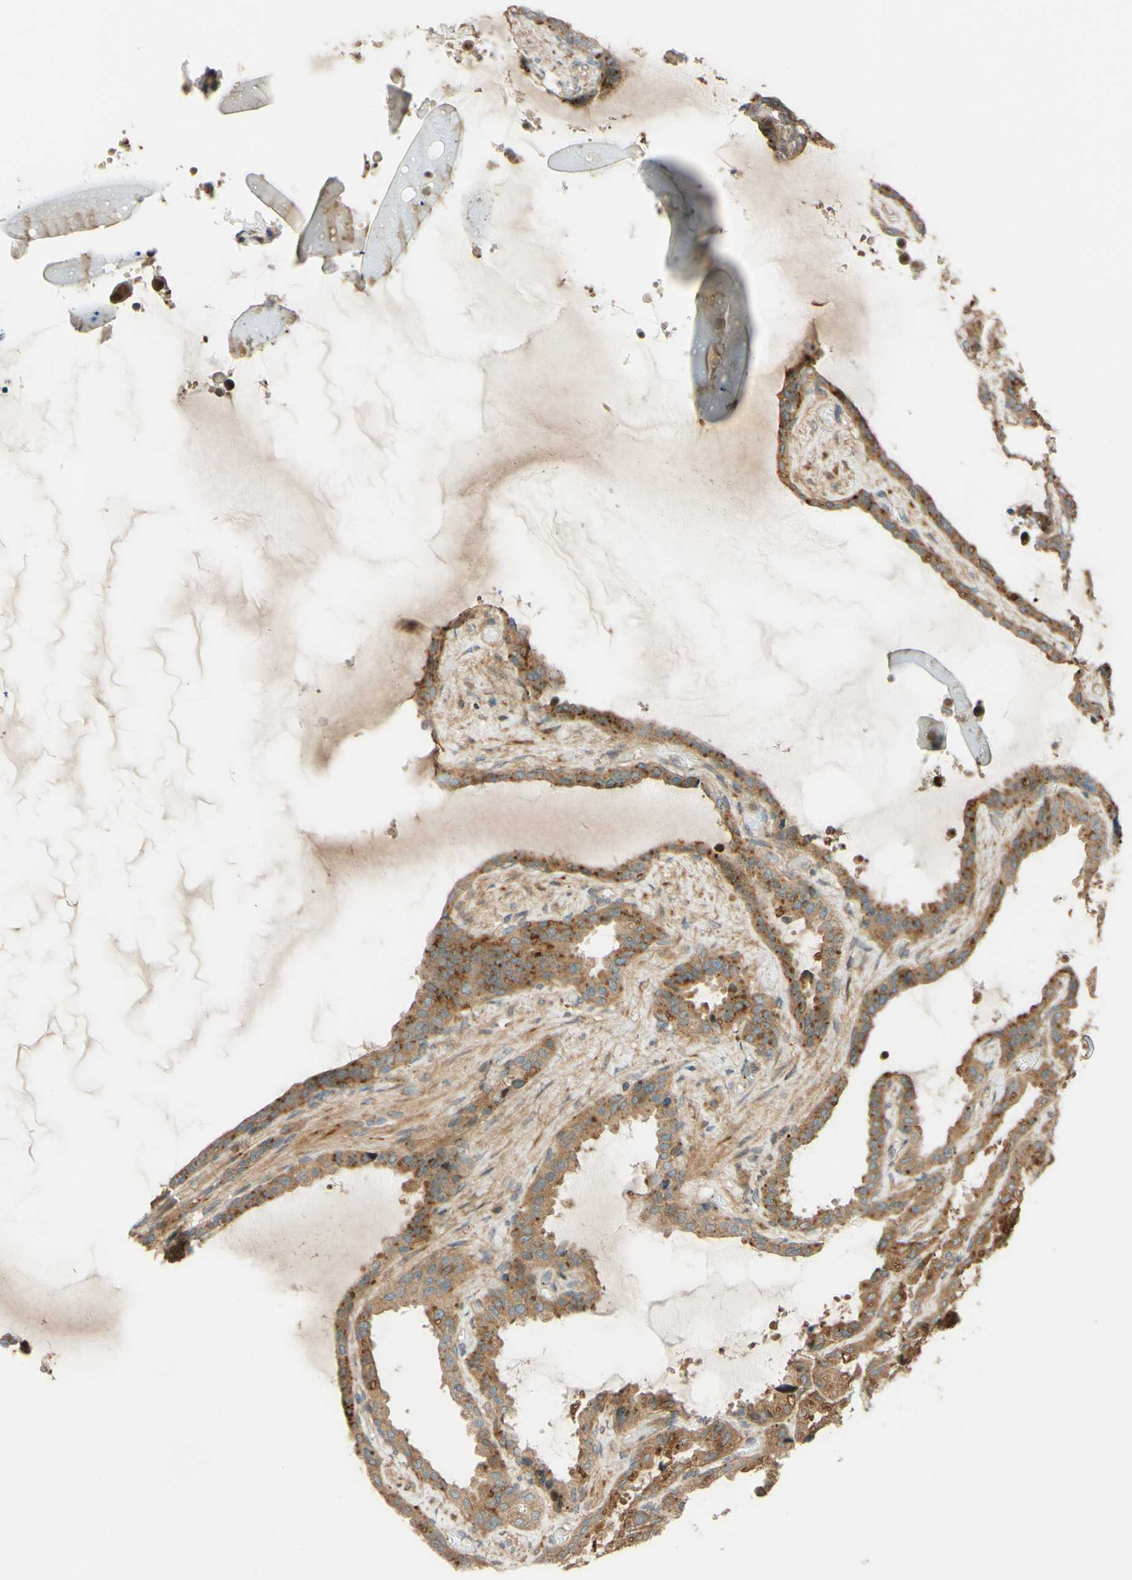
{"staining": {"intensity": "moderate", "quantity": ">75%", "location": "cytoplasmic/membranous"}, "tissue": "seminal vesicle", "cell_type": "Glandular cells", "image_type": "normal", "snomed": [{"axis": "morphology", "description": "Normal tissue, NOS"}, {"axis": "topography", "description": "Seminal veicle"}], "caption": "Unremarkable seminal vesicle was stained to show a protein in brown. There is medium levels of moderate cytoplasmic/membranous expression in about >75% of glandular cells.", "gene": "RNF19A", "patient": {"sex": "male", "age": 46}}